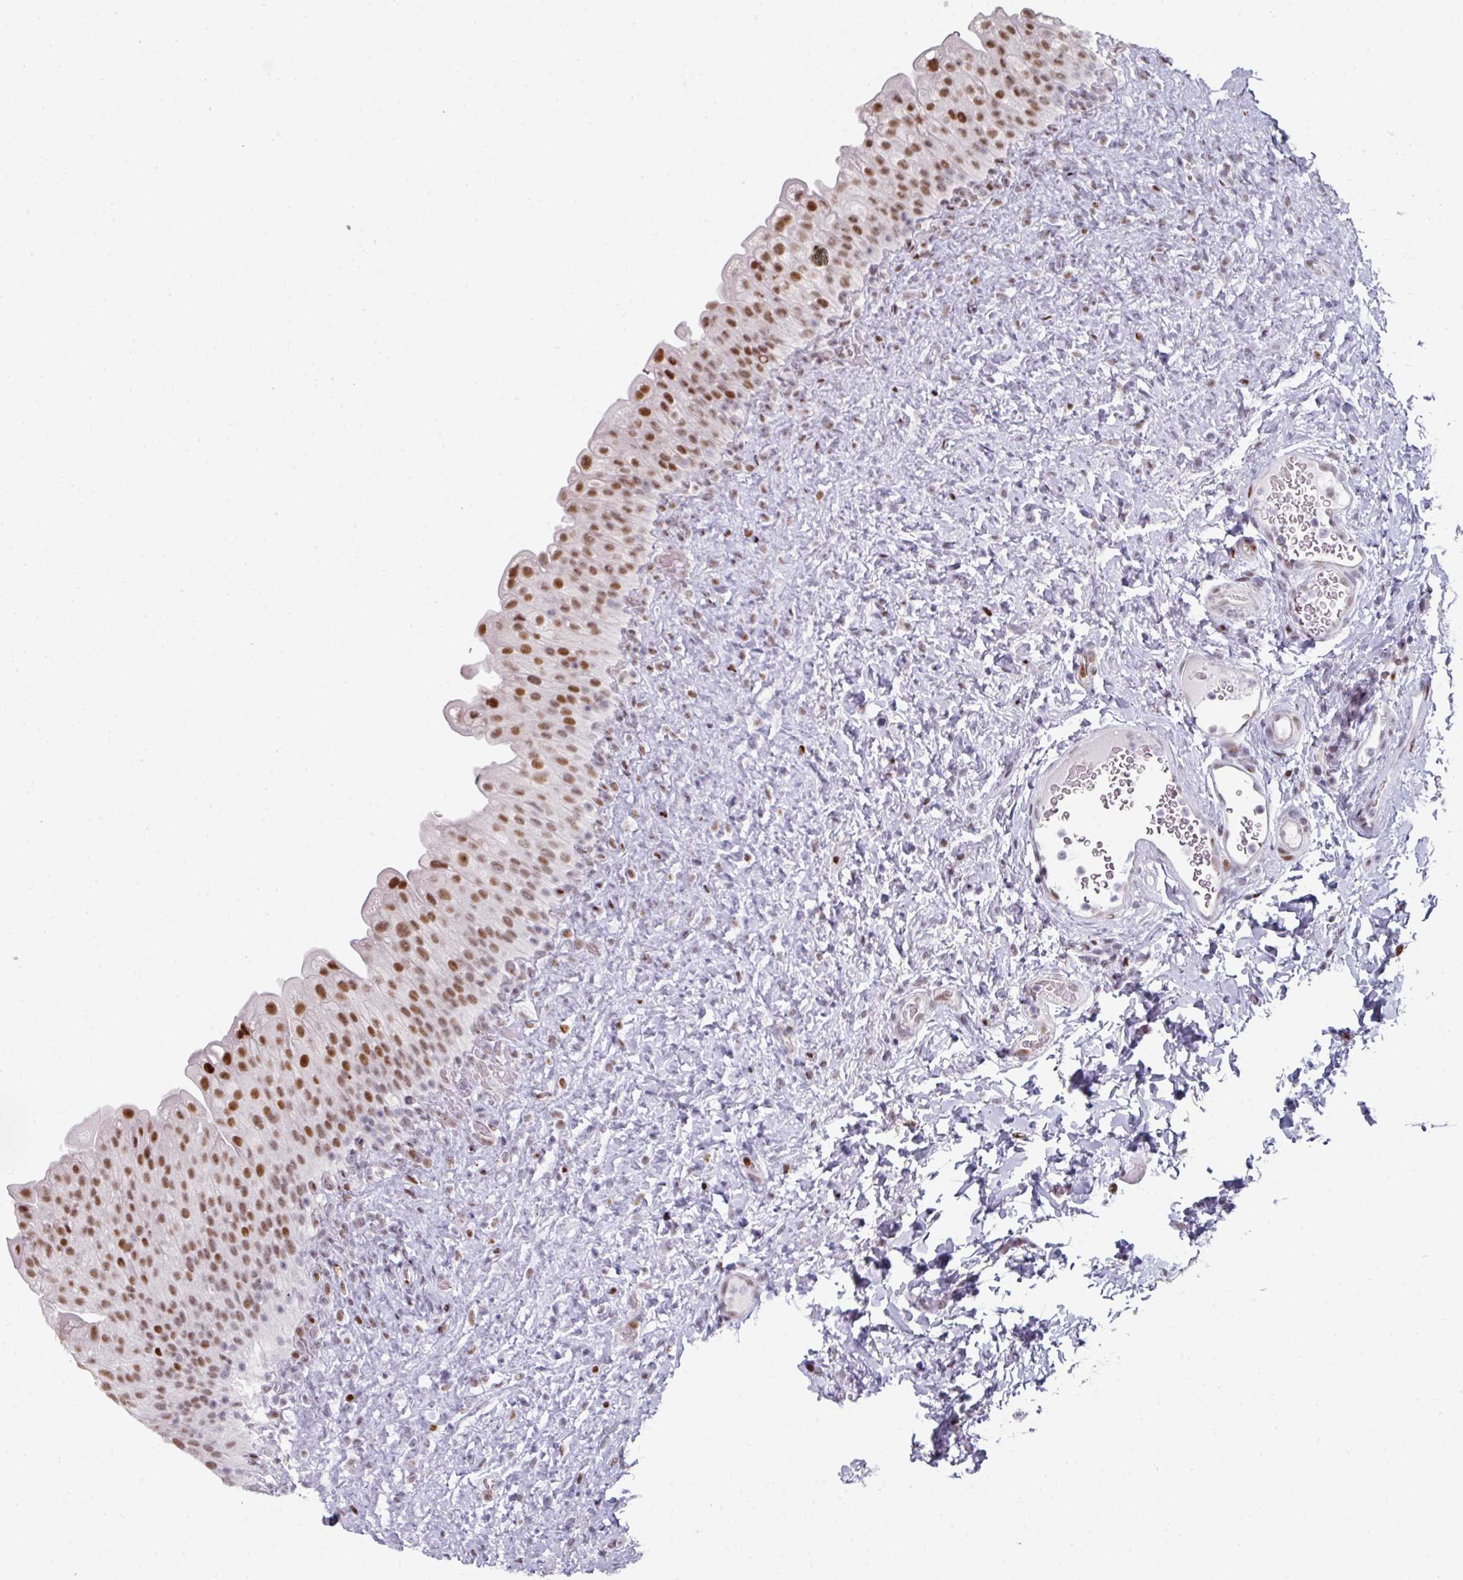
{"staining": {"intensity": "strong", "quantity": ">75%", "location": "nuclear"}, "tissue": "urinary bladder", "cell_type": "Urothelial cells", "image_type": "normal", "snomed": [{"axis": "morphology", "description": "Normal tissue, NOS"}, {"axis": "topography", "description": "Urinary bladder"}], "caption": "Immunohistochemistry (IHC) image of benign urinary bladder: human urinary bladder stained using IHC exhibits high levels of strong protein expression localized specifically in the nuclear of urothelial cells, appearing as a nuclear brown color.", "gene": "SF3B5", "patient": {"sex": "female", "age": 27}}